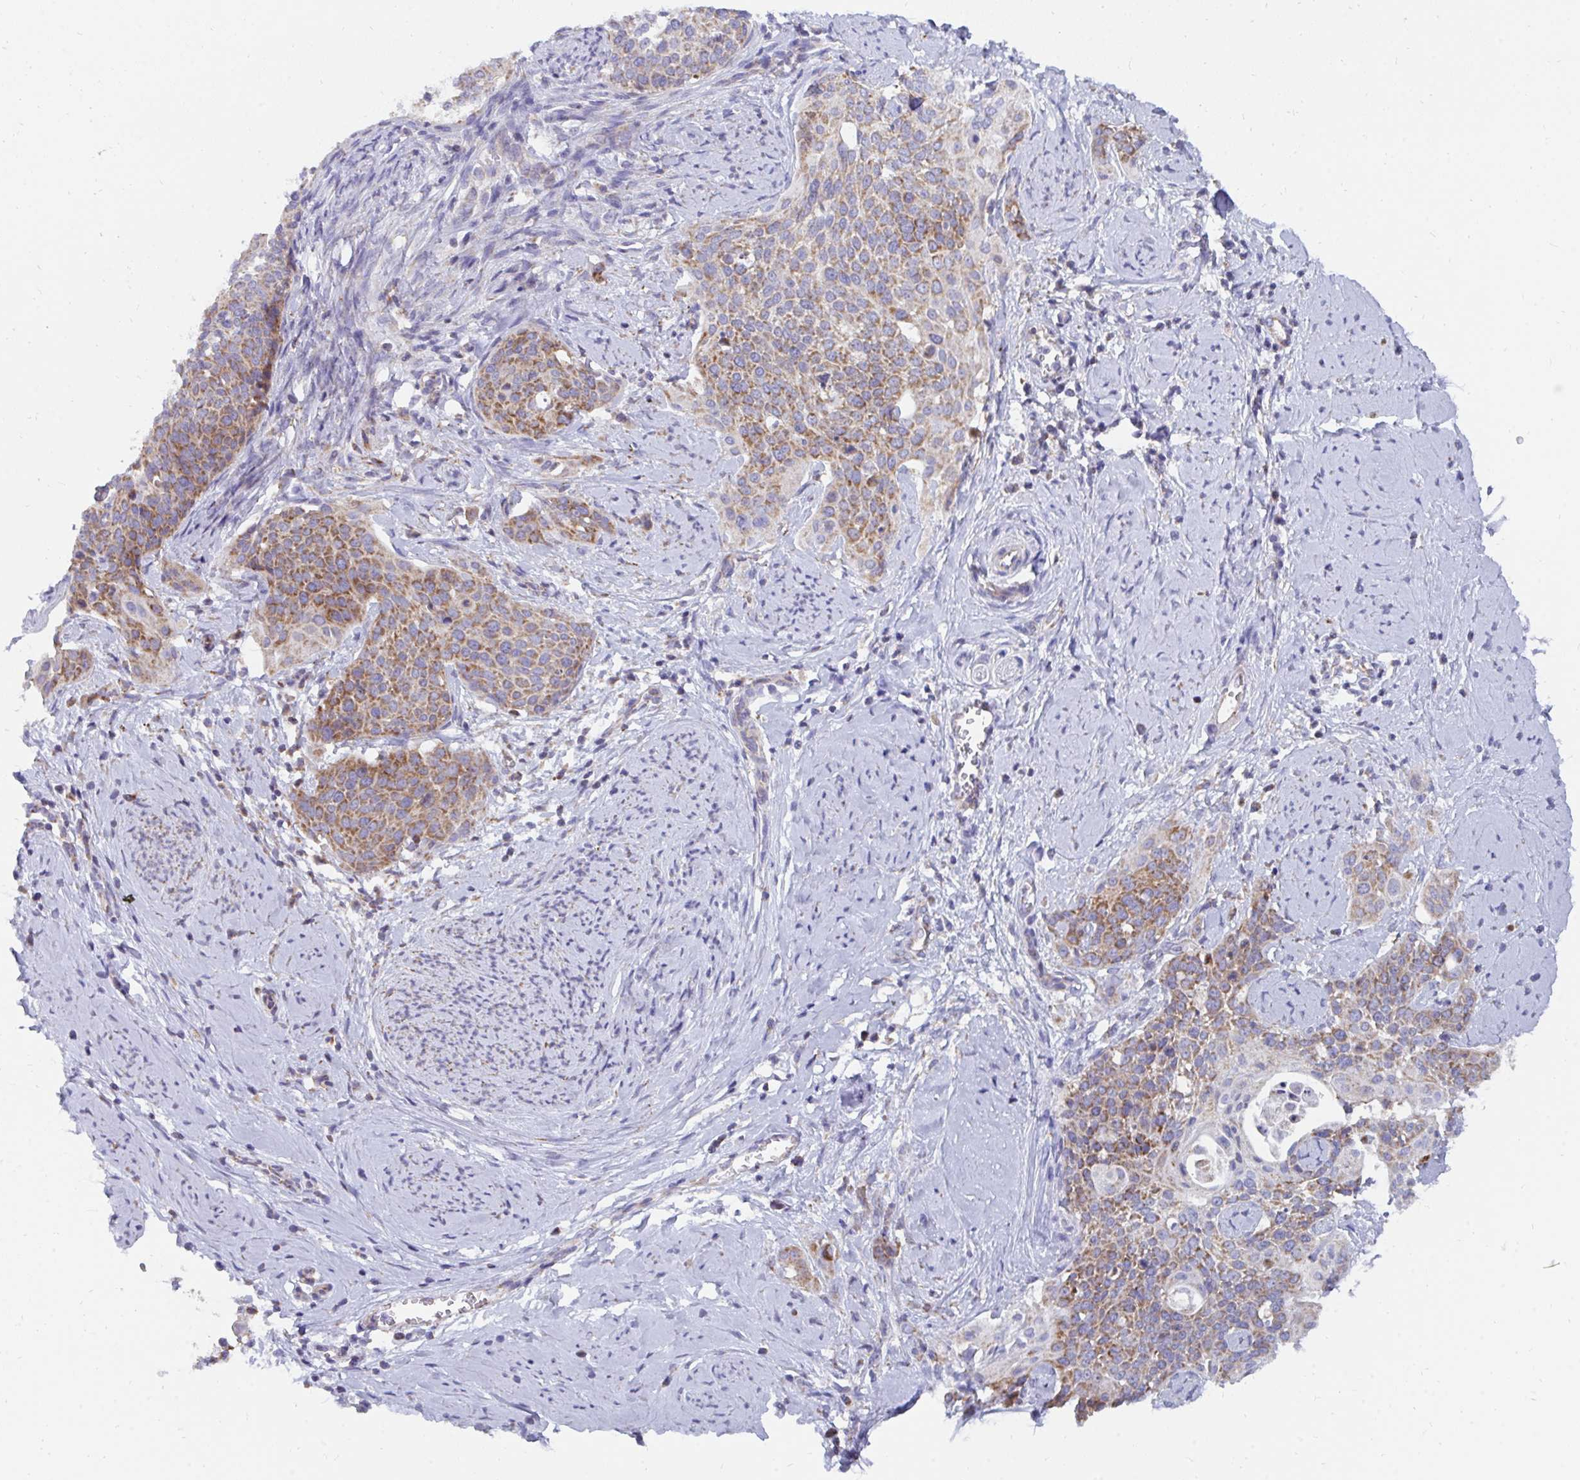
{"staining": {"intensity": "moderate", "quantity": ">75%", "location": "cytoplasmic/membranous"}, "tissue": "cervical cancer", "cell_type": "Tumor cells", "image_type": "cancer", "snomed": [{"axis": "morphology", "description": "Squamous cell carcinoma, NOS"}, {"axis": "topography", "description": "Cervix"}], "caption": "Squamous cell carcinoma (cervical) tissue shows moderate cytoplasmic/membranous expression in approximately >75% of tumor cells, visualized by immunohistochemistry.", "gene": "PC", "patient": {"sex": "female", "age": 44}}